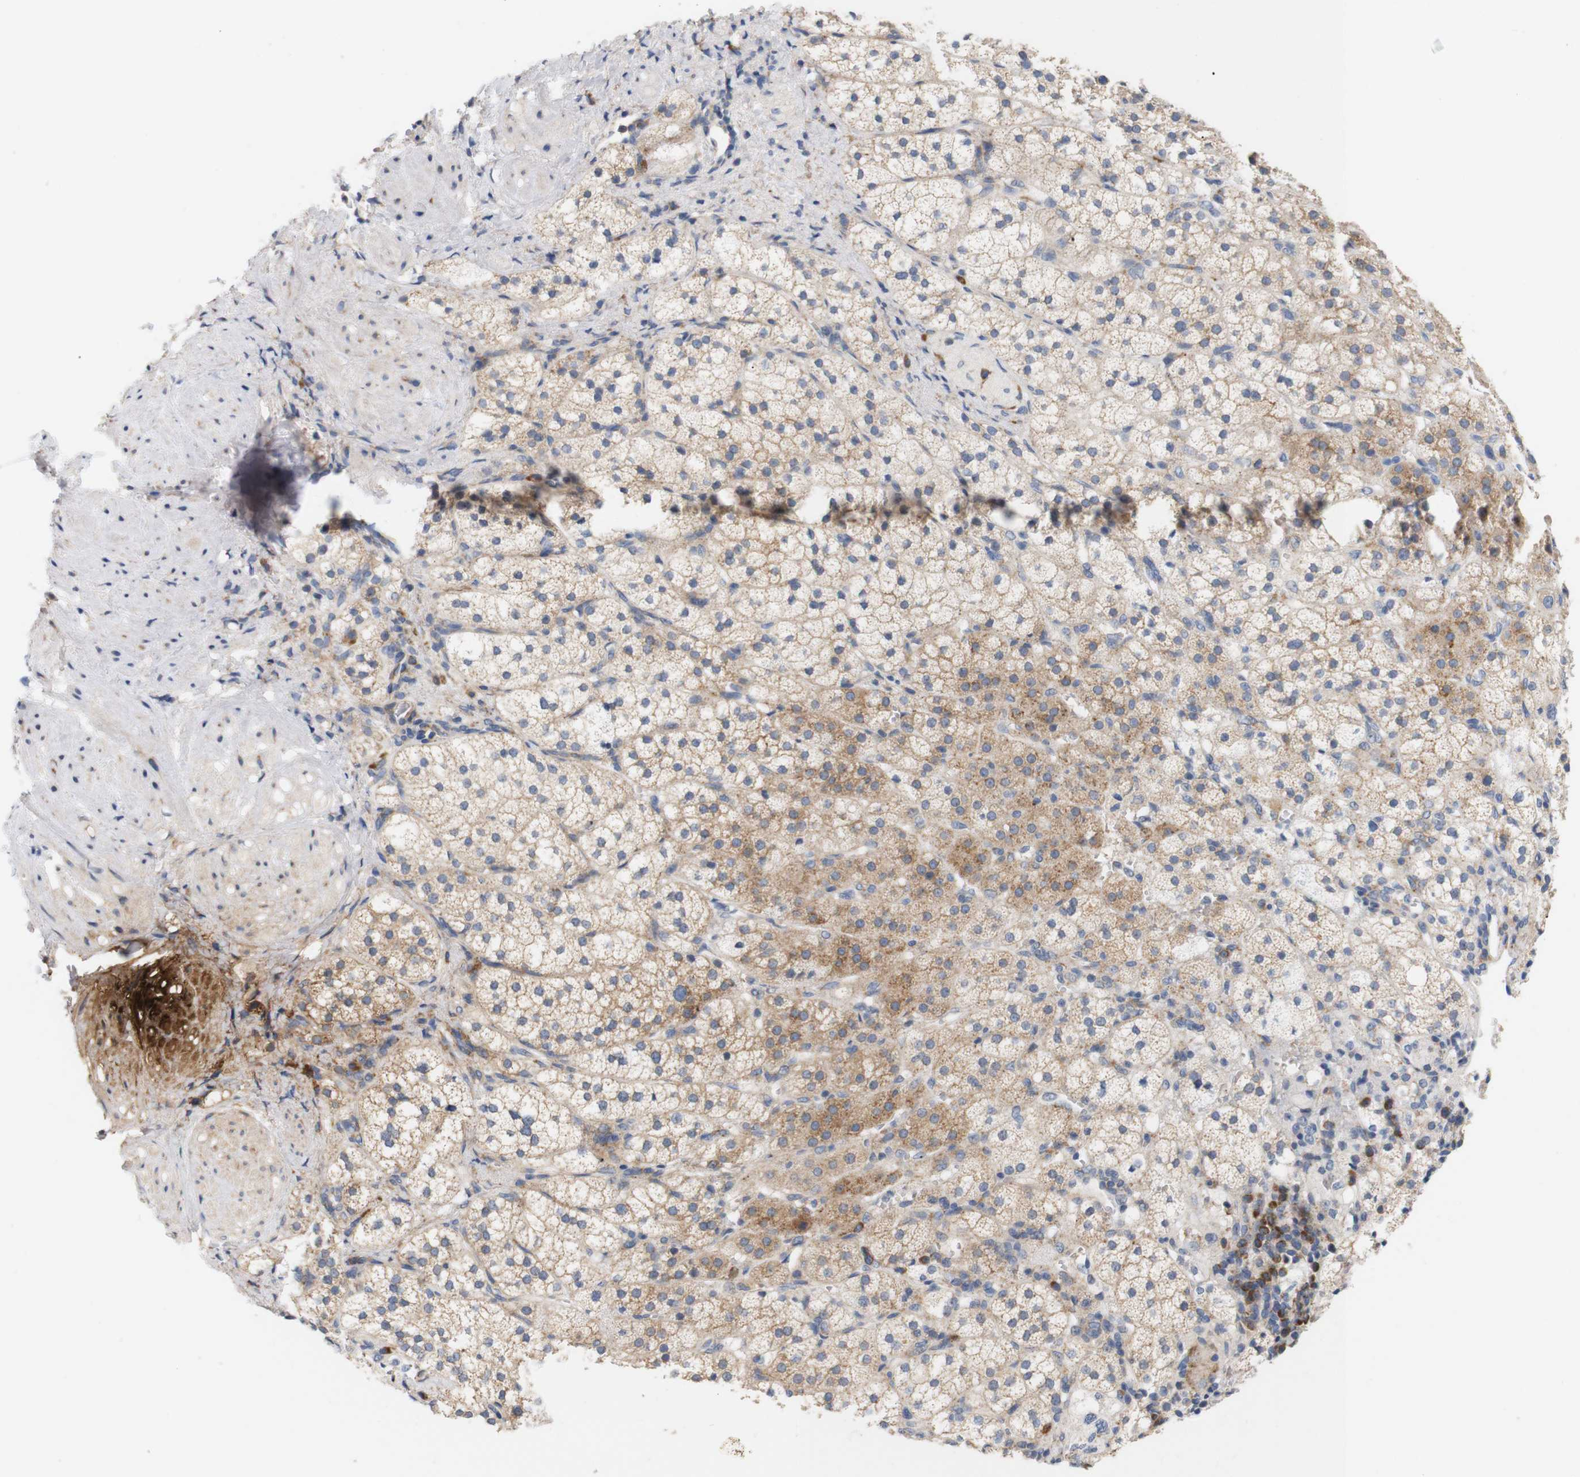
{"staining": {"intensity": "moderate", "quantity": "25%-75%", "location": "cytoplasmic/membranous"}, "tissue": "adrenal gland", "cell_type": "Glandular cells", "image_type": "normal", "snomed": [{"axis": "morphology", "description": "Normal tissue, NOS"}, {"axis": "topography", "description": "Adrenal gland"}], "caption": "This micrograph demonstrates benign adrenal gland stained with immunohistochemistry (IHC) to label a protein in brown. The cytoplasmic/membranous of glandular cells show moderate positivity for the protein. Nuclei are counter-stained blue.", "gene": "TRIM5", "patient": {"sex": "male", "age": 56}}